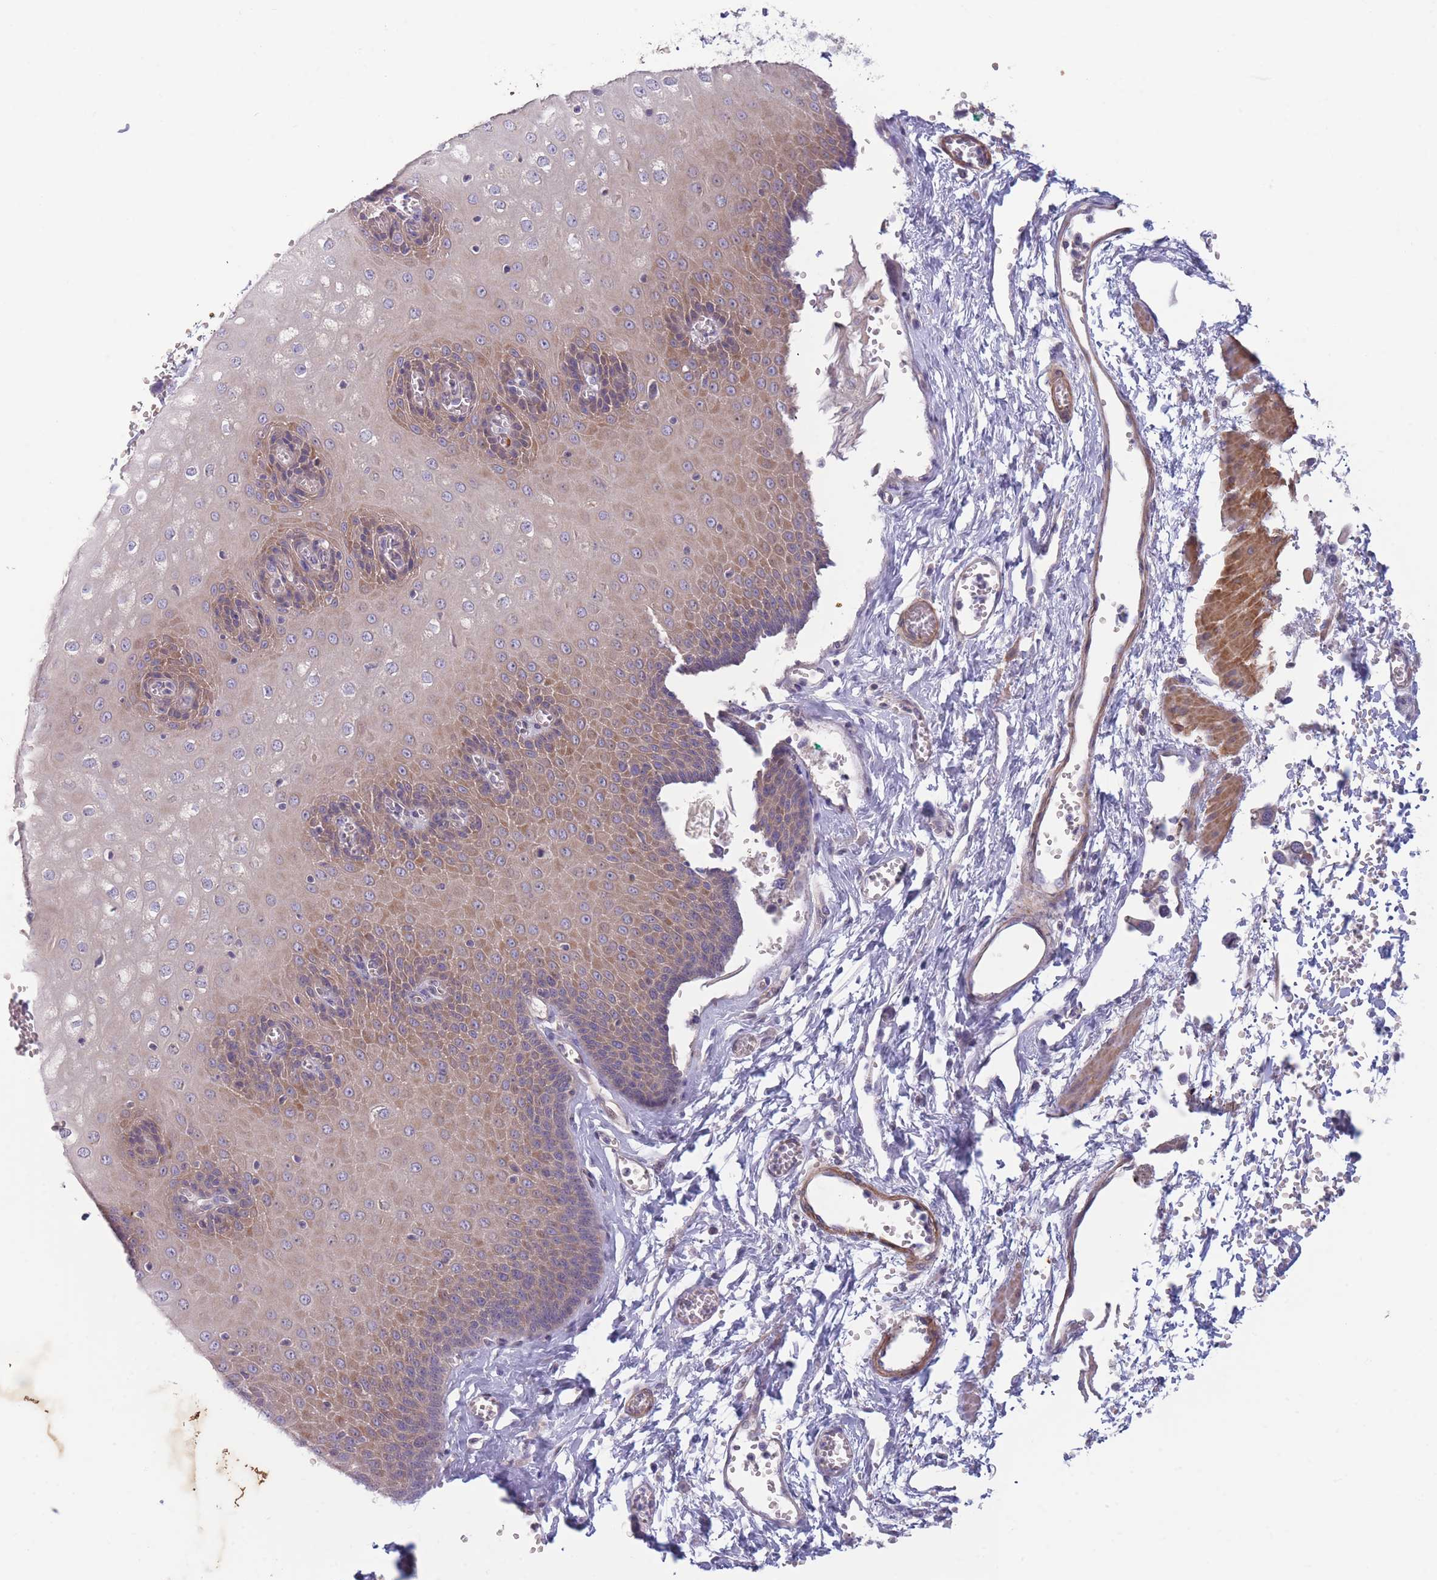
{"staining": {"intensity": "moderate", "quantity": ">75%", "location": "cytoplasmic/membranous"}, "tissue": "esophagus", "cell_type": "Squamous epithelial cells", "image_type": "normal", "snomed": [{"axis": "morphology", "description": "Normal tissue, NOS"}, {"axis": "topography", "description": "Esophagus"}], "caption": "Squamous epithelial cells reveal moderate cytoplasmic/membranous expression in approximately >75% of cells in benign esophagus. The staining is performed using DAB (3,3'-diaminobenzidine) brown chromogen to label protein expression. The nuclei are counter-stained blue using hematoxylin.", "gene": "PNPLA5", "patient": {"sex": "male", "age": 60}}